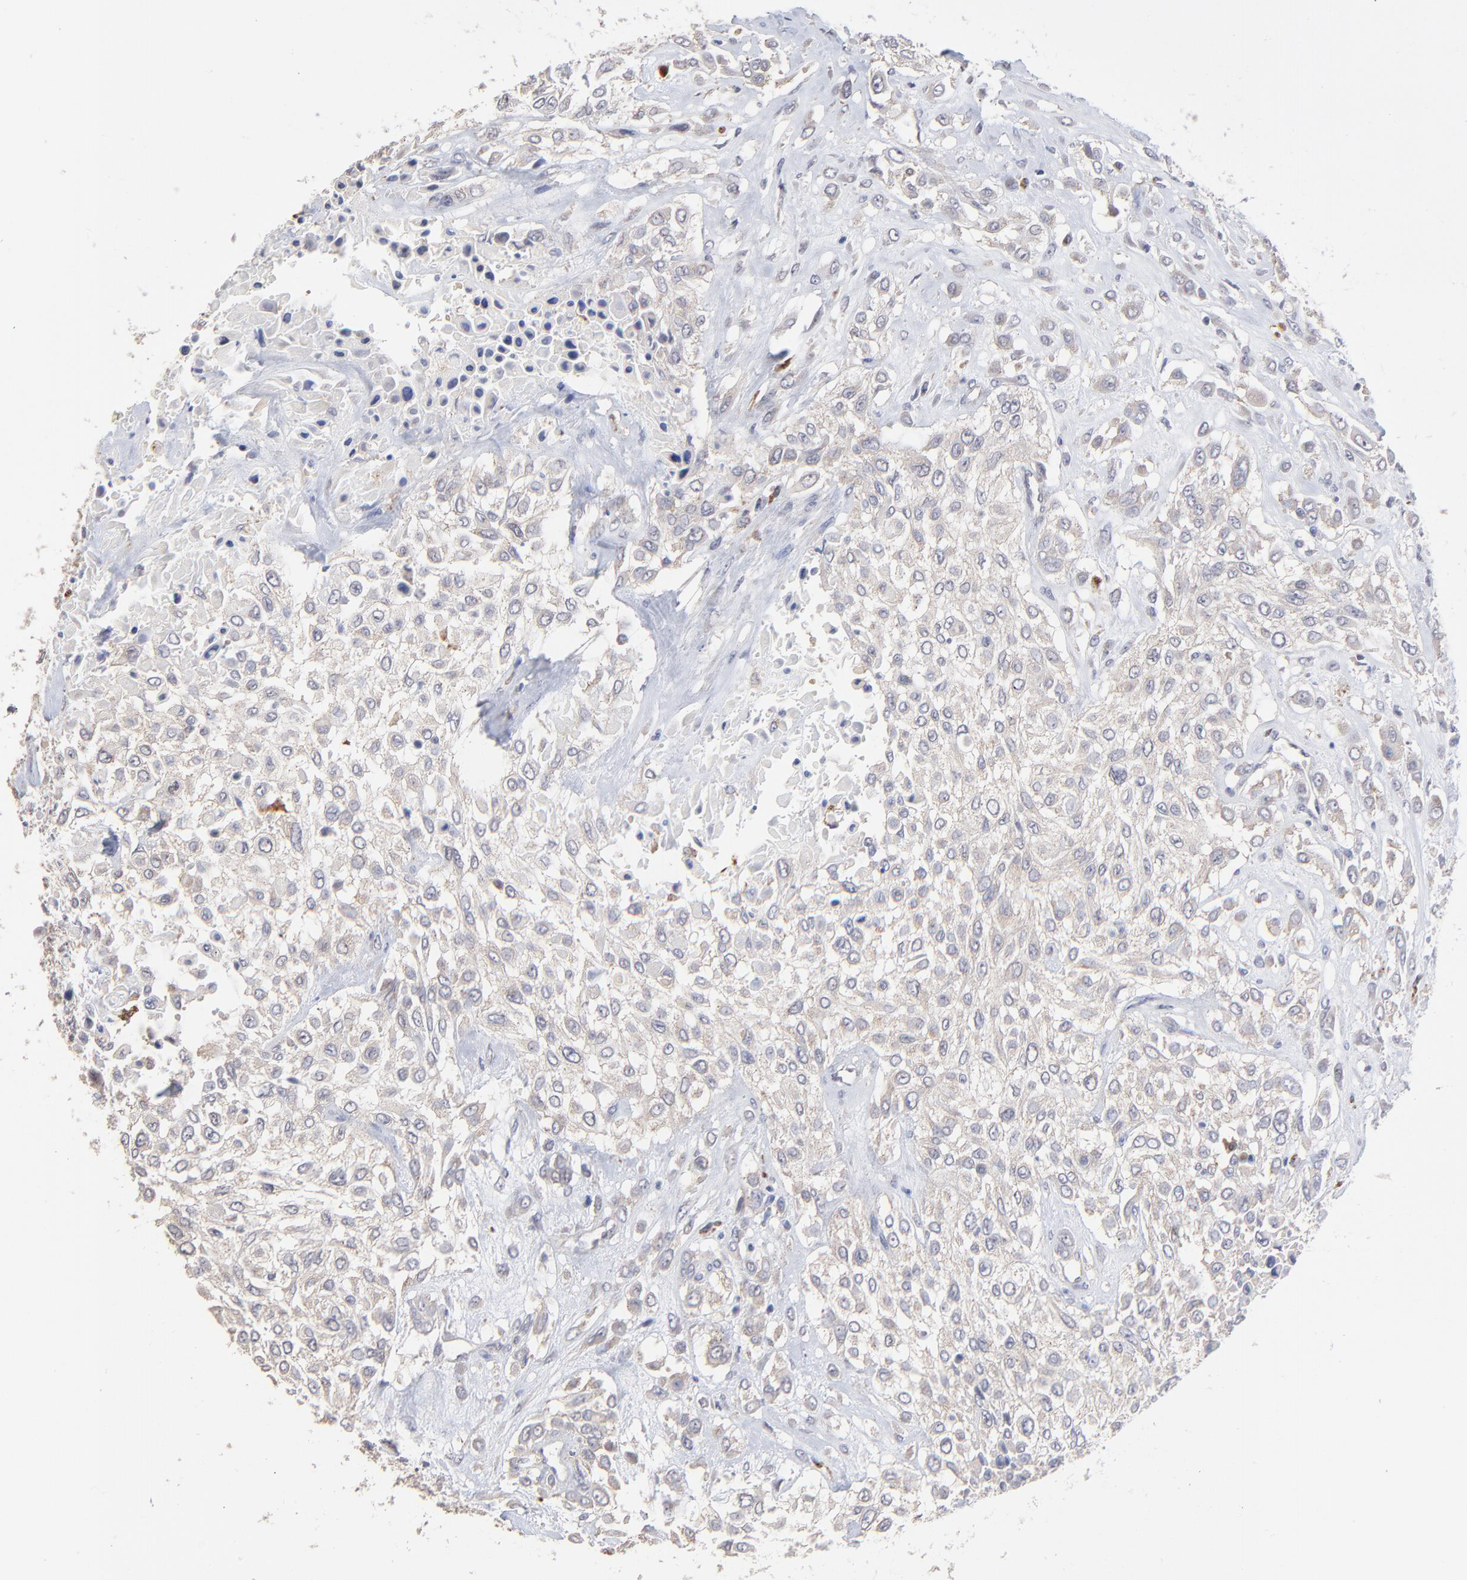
{"staining": {"intensity": "negative", "quantity": "none", "location": "none"}, "tissue": "urothelial cancer", "cell_type": "Tumor cells", "image_type": "cancer", "snomed": [{"axis": "morphology", "description": "Urothelial carcinoma, High grade"}, {"axis": "topography", "description": "Urinary bladder"}], "caption": "Tumor cells are negative for protein expression in human urothelial cancer.", "gene": "PDE4B", "patient": {"sex": "male", "age": 57}}